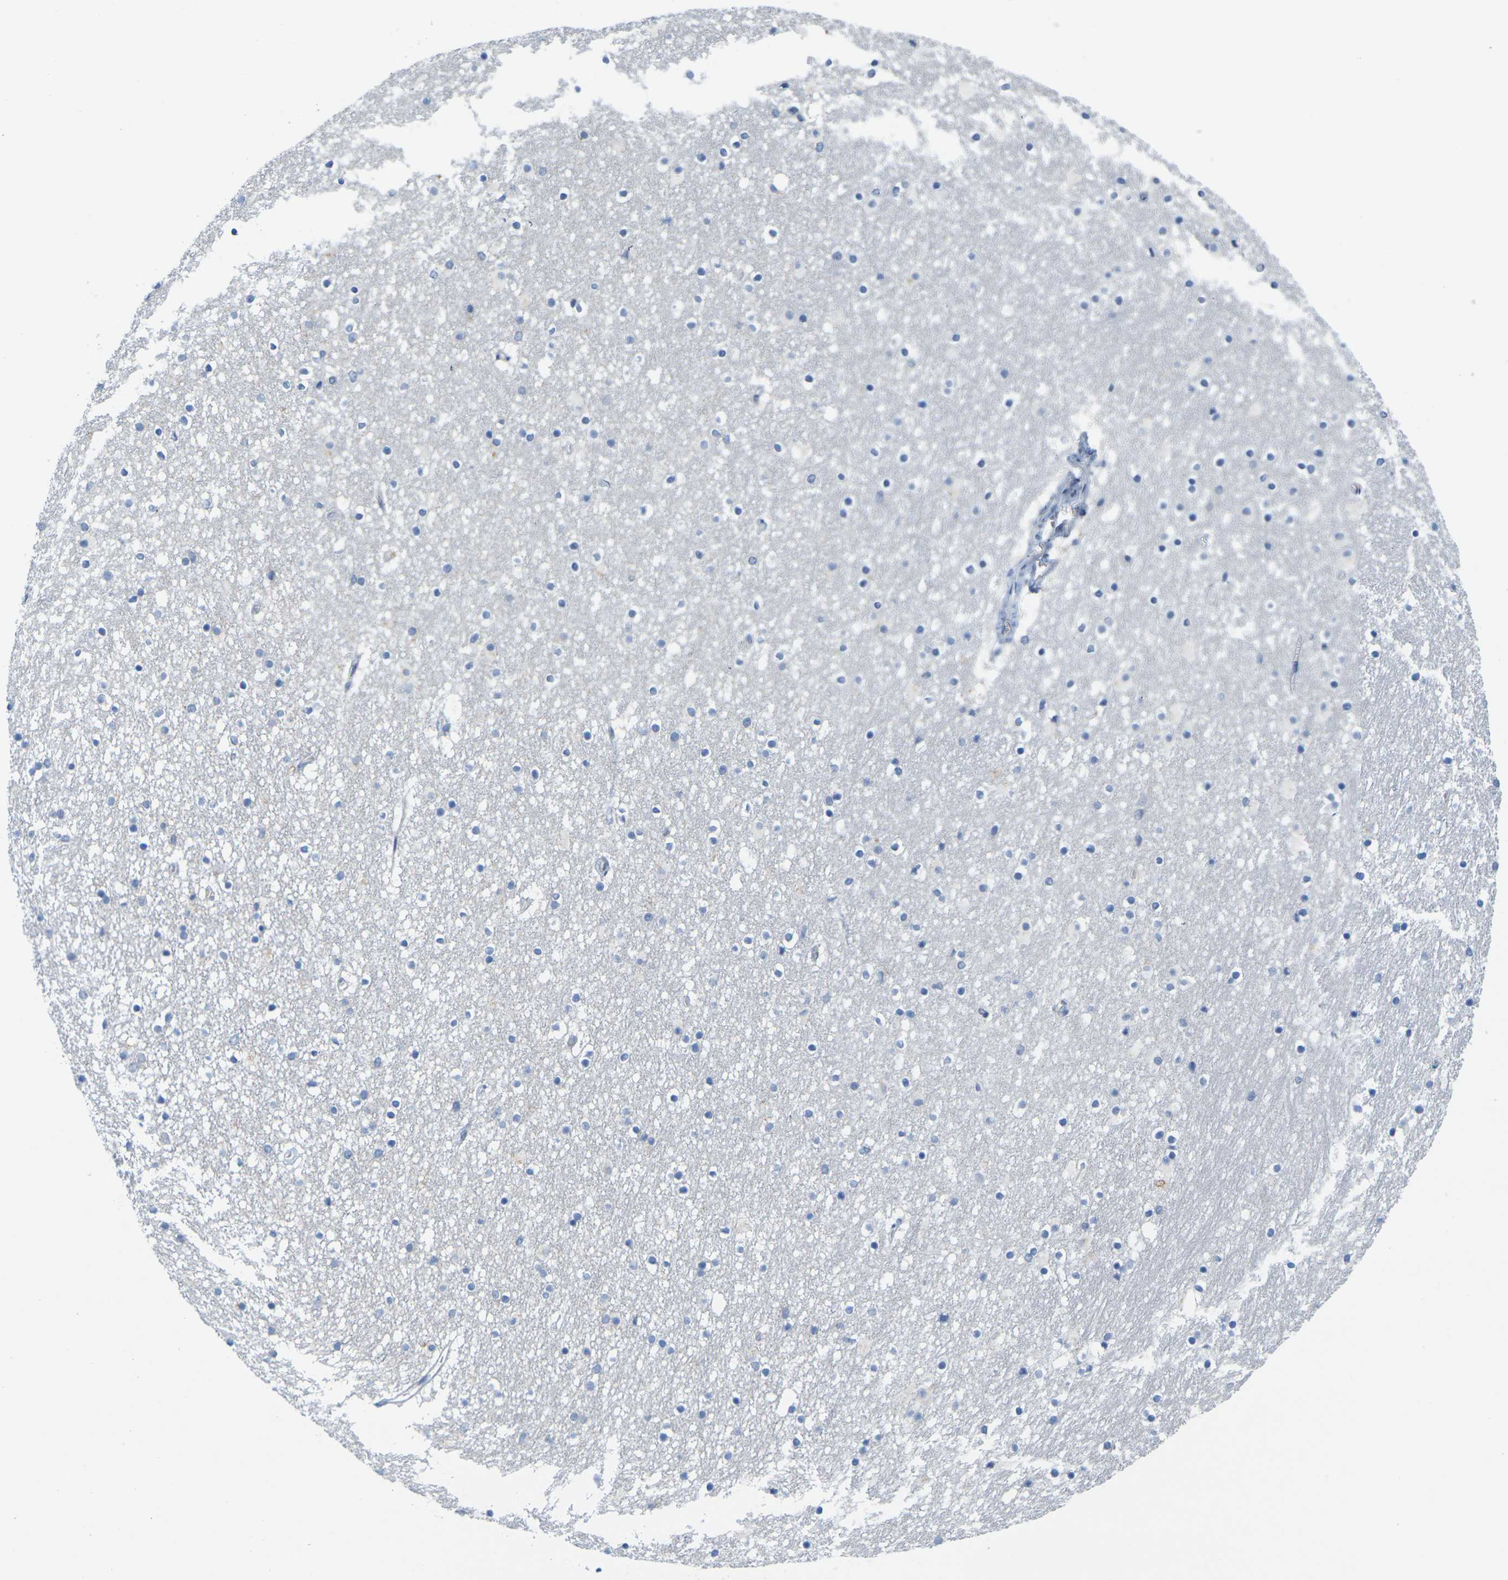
{"staining": {"intensity": "negative", "quantity": "none", "location": "none"}, "tissue": "caudate", "cell_type": "Glial cells", "image_type": "normal", "snomed": [{"axis": "morphology", "description": "Normal tissue, NOS"}, {"axis": "topography", "description": "Lateral ventricle wall"}], "caption": "A photomicrograph of caudate stained for a protein exhibits no brown staining in glial cells.", "gene": "CDK2", "patient": {"sex": "male", "age": 45}}